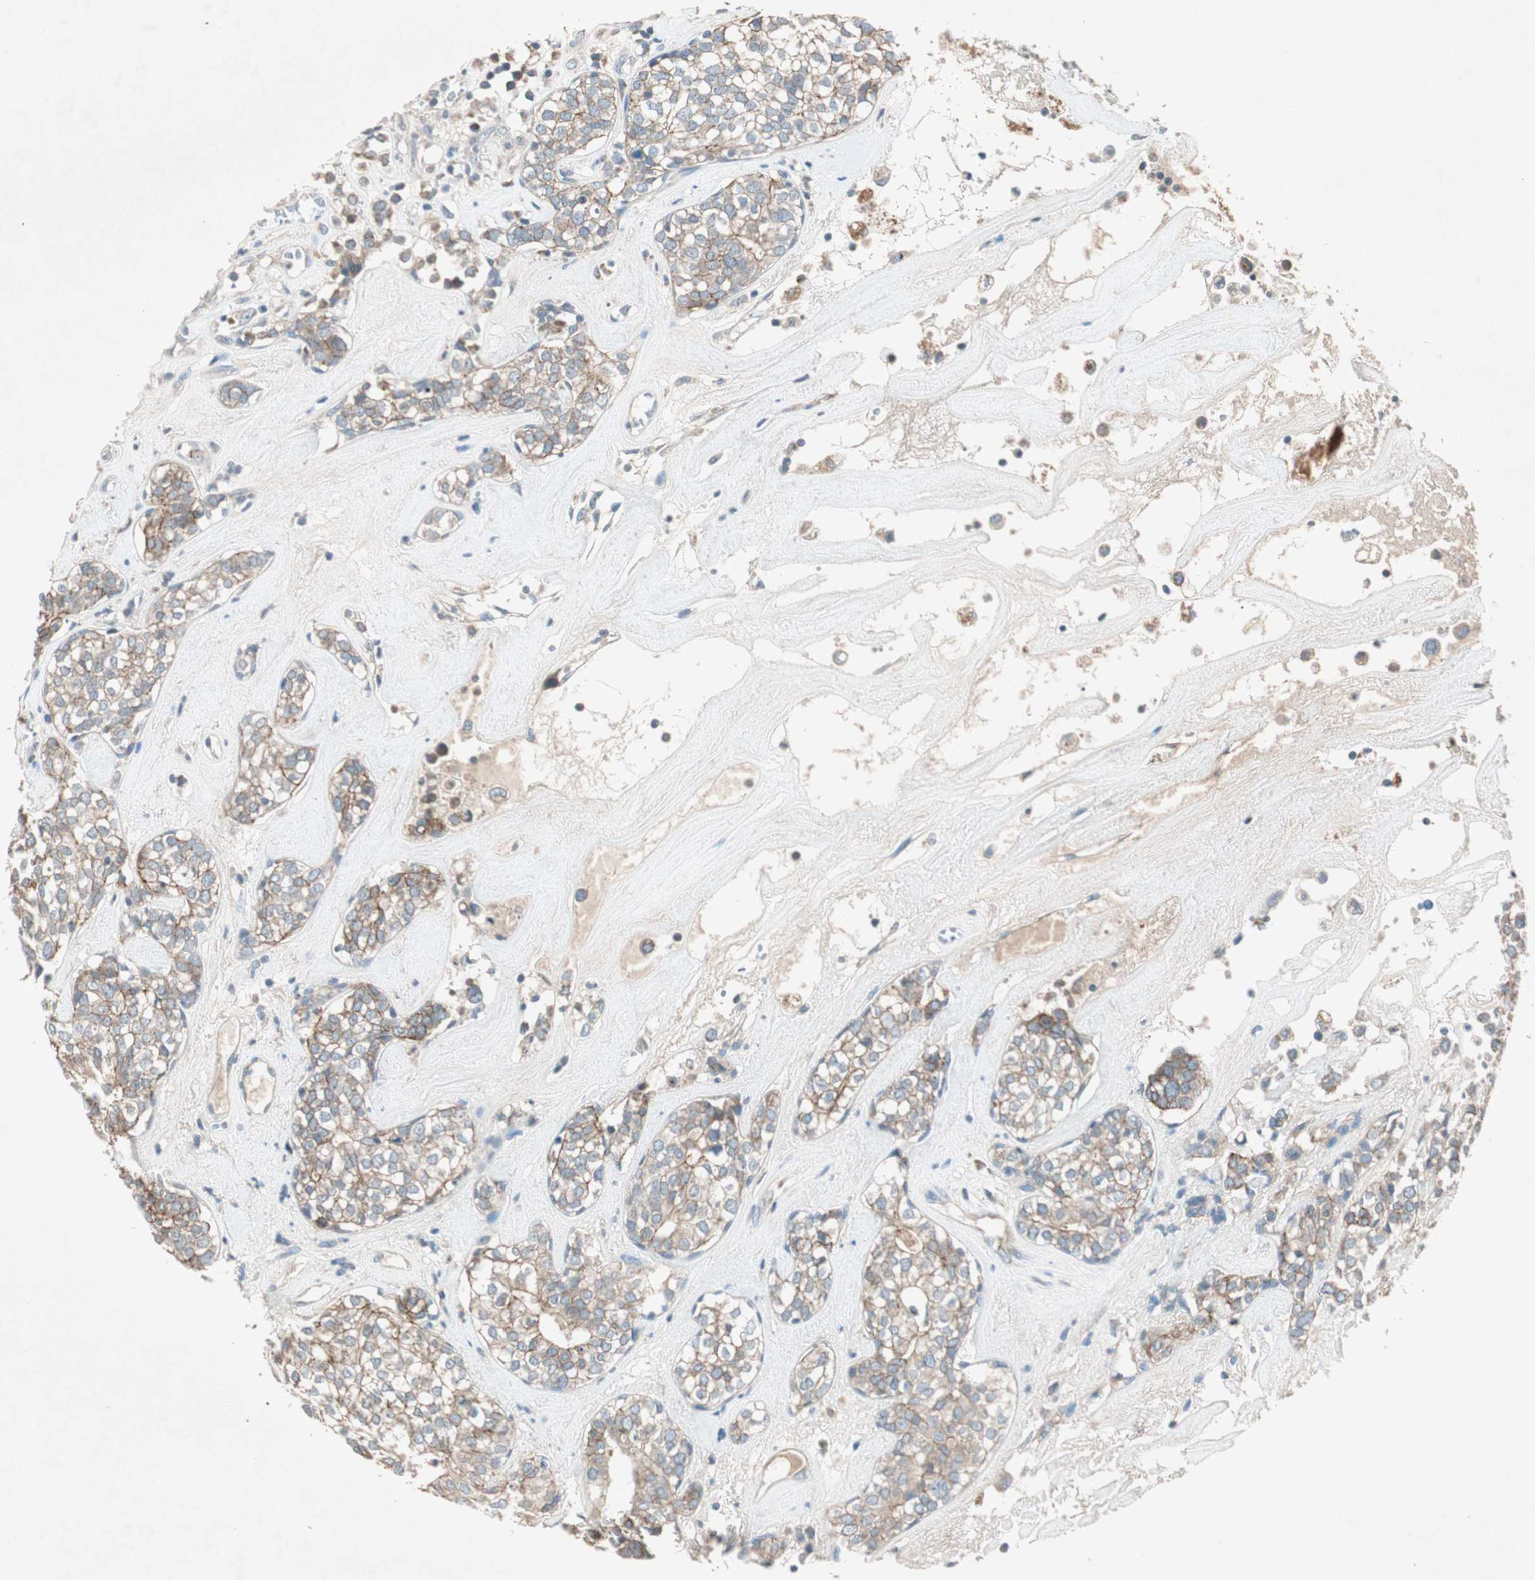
{"staining": {"intensity": "weak", "quantity": "25%-75%", "location": "cytoplasmic/membranous"}, "tissue": "head and neck cancer", "cell_type": "Tumor cells", "image_type": "cancer", "snomed": [{"axis": "morphology", "description": "Adenocarcinoma, NOS"}, {"axis": "topography", "description": "Salivary gland"}, {"axis": "topography", "description": "Head-Neck"}], "caption": "Weak cytoplasmic/membranous protein positivity is present in approximately 25%-75% of tumor cells in adenocarcinoma (head and neck).", "gene": "NKAIN1", "patient": {"sex": "female", "age": 65}}